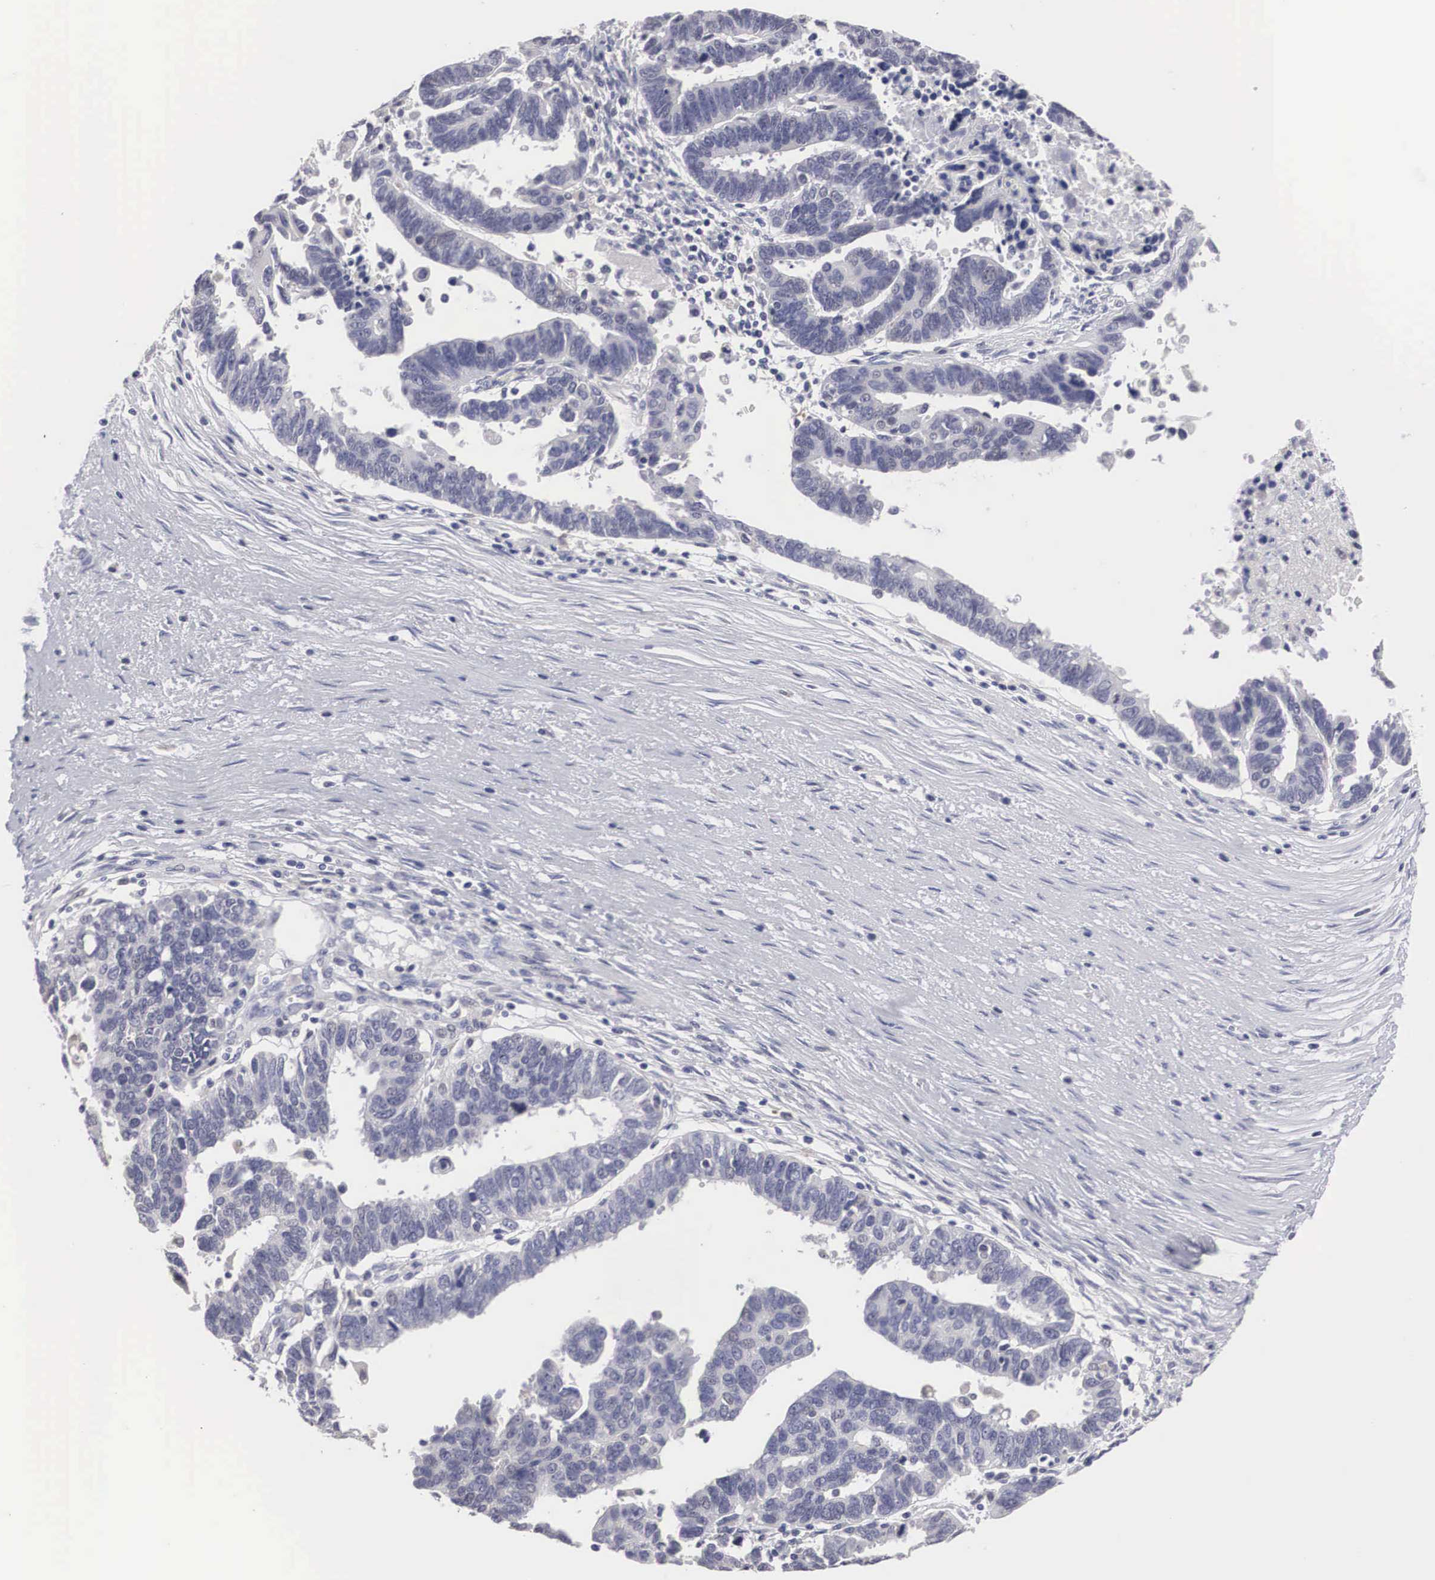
{"staining": {"intensity": "negative", "quantity": "none", "location": "none"}, "tissue": "ovarian cancer", "cell_type": "Tumor cells", "image_type": "cancer", "snomed": [{"axis": "morphology", "description": "Carcinoma, endometroid"}, {"axis": "morphology", "description": "Cystadenocarcinoma, serous, NOS"}, {"axis": "topography", "description": "Ovary"}], "caption": "The IHC histopathology image has no significant staining in tumor cells of serous cystadenocarcinoma (ovarian) tissue.", "gene": "HMOX1", "patient": {"sex": "female", "age": 45}}